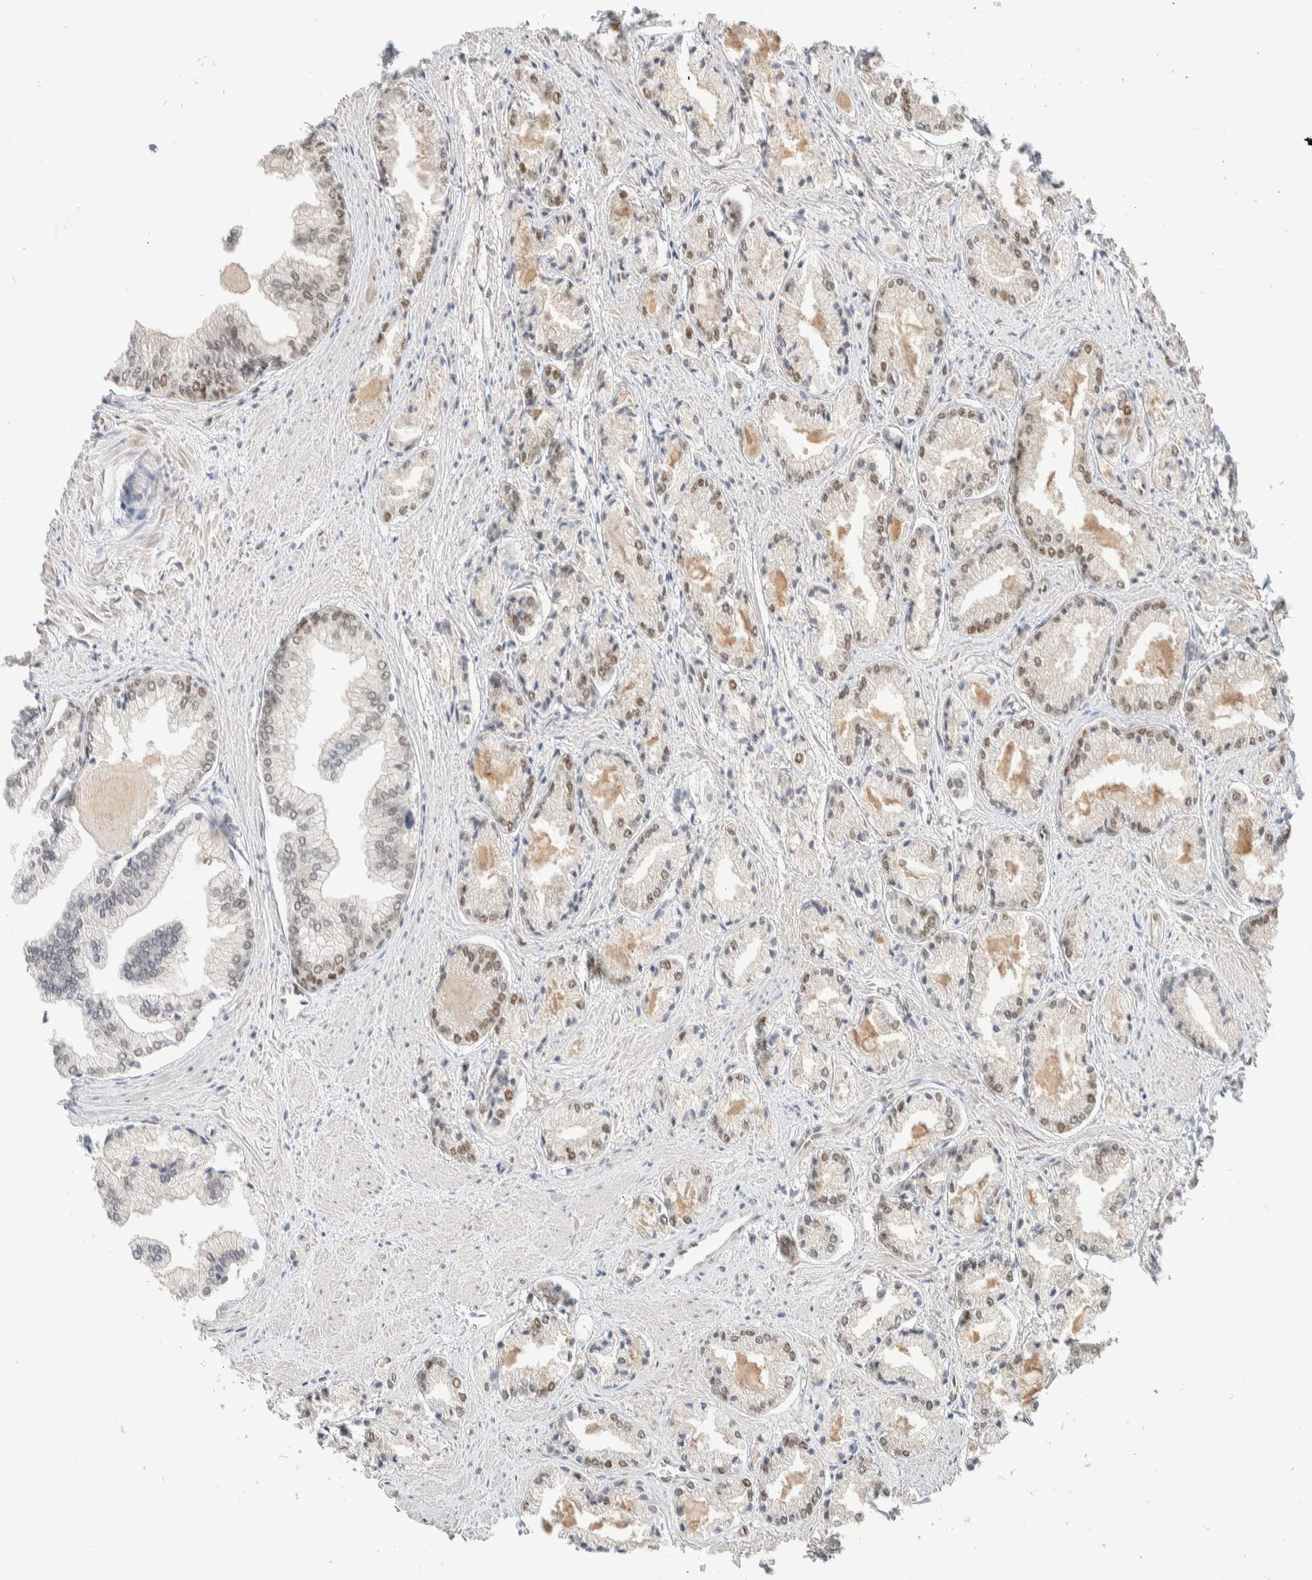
{"staining": {"intensity": "weak", "quantity": ">75%", "location": "nuclear"}, "tissue": "prostate cancer", "cell_type": "Tumor cells", "image_type": "cancer", "snomed": [{"axis": "morphology", "description": "Adenocarcinoma, Low grade"}, {"axis": "topography", "description": "Prostate"}], "caption": "The histopathology image demonstrates immunohistochemical staining of prostate adenocarcinoma (low-grade). There is weak nuclear staining is seen in approximately >75% of tumor cells.", "gene": "PUS7", "patient": {"sex": "male", "age": 52}}